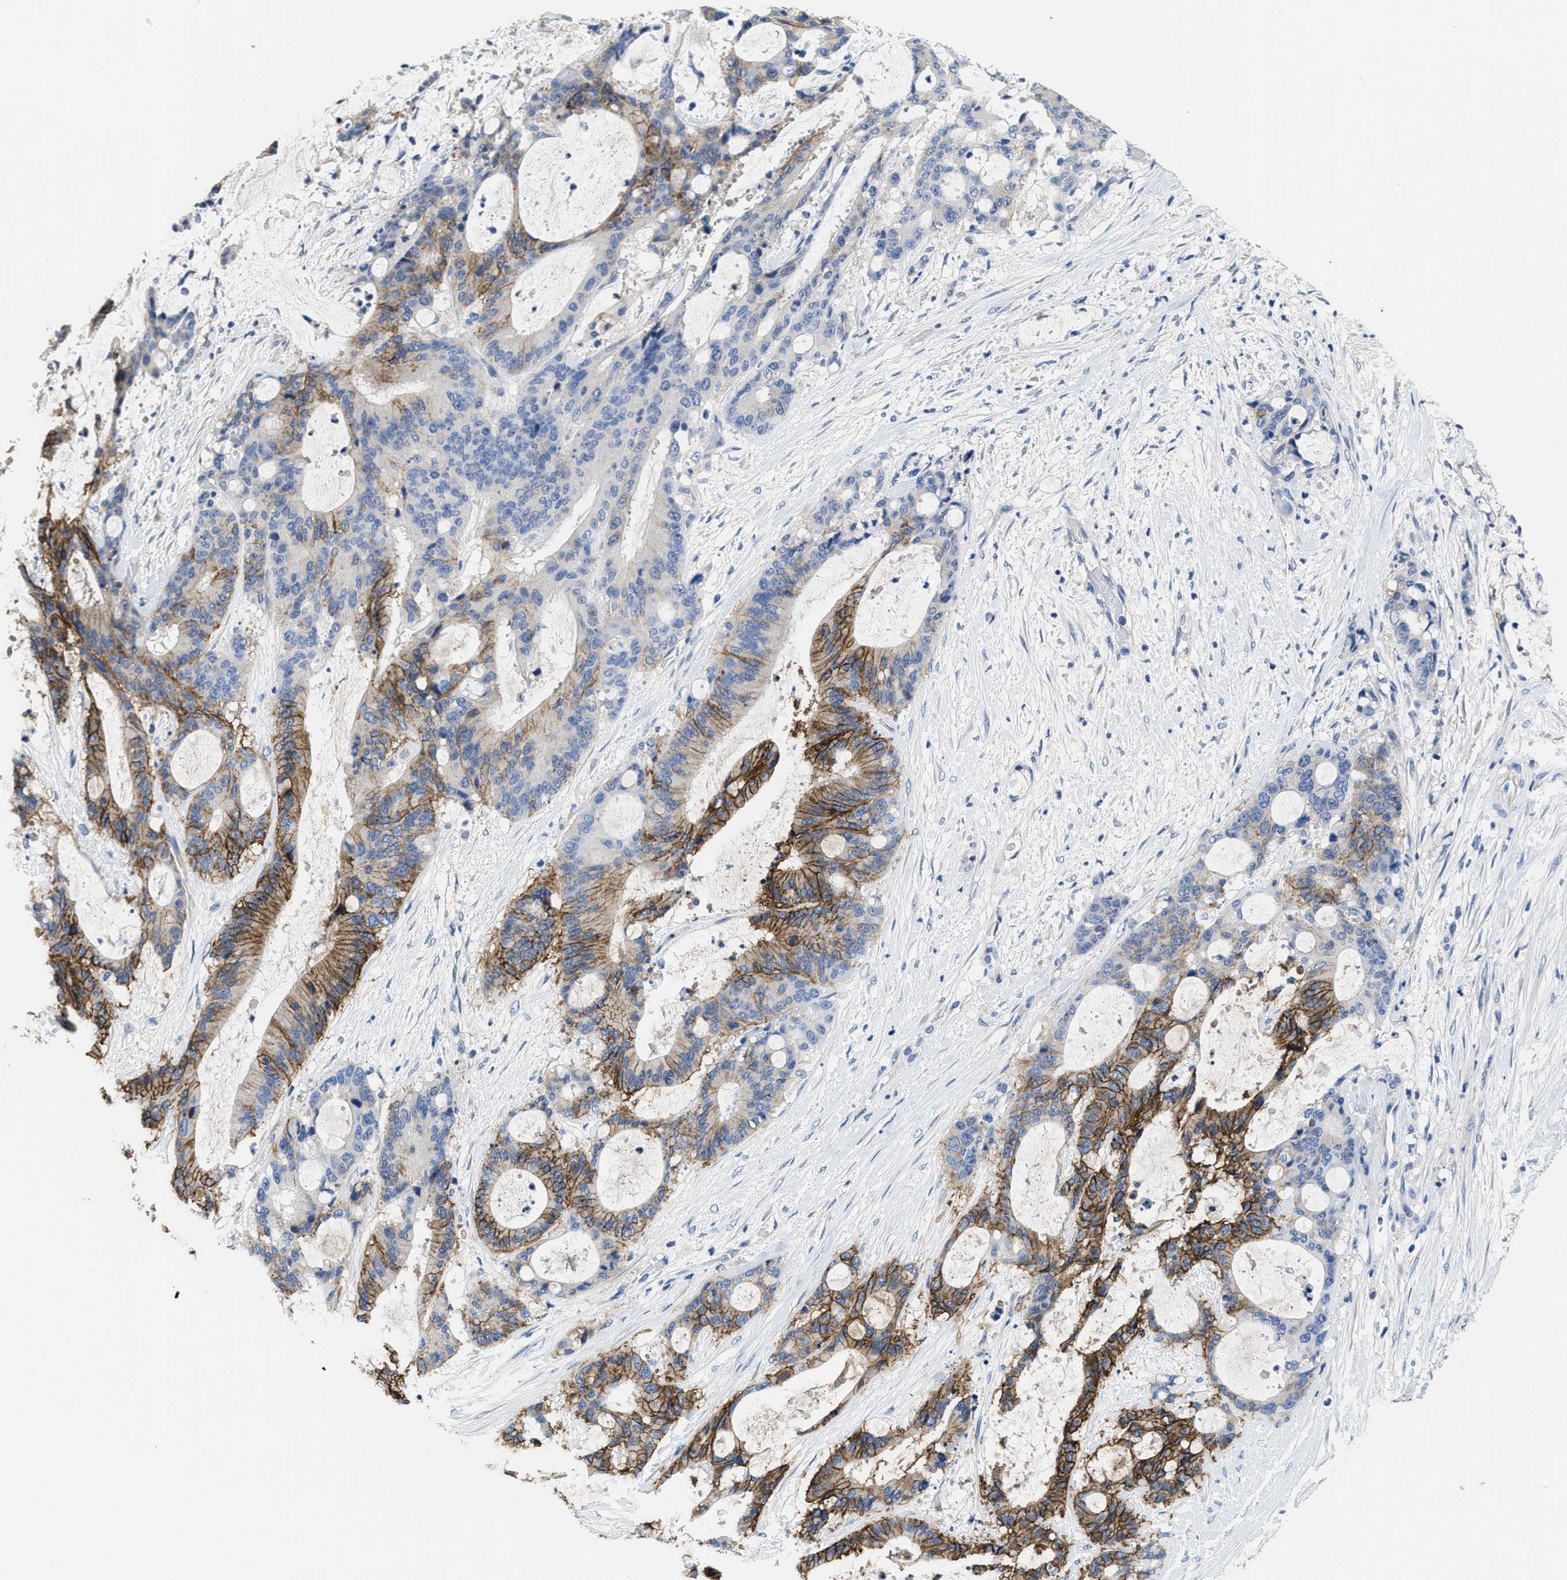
{"staining": {"intensity": "strong", "quantity": ">75%", "location": "cytoplasmic/membranous"}, "tissue": "liver cancer", "cell_type": "Tumor cells", "image_type": "cancer", "snomed": [{"axis": "morphology", "description": "Cholangiocarcinoma"}, {"axis": "topography", "description": "Liver"}], "caption": "The micrograph reveals a brown stain indicating the presence of a protein in the cytoplasmic/membranous of tumor cells in liver cancer. The staining was performed using DAB (3,3'-diaminobenzidine) to visualize the protein expression in brown, while the nuclei were stained in blue with hematoxylin (Magnification: 20x).", "gene": "CA9", "patient": {"sex": "female", "age": 73}}